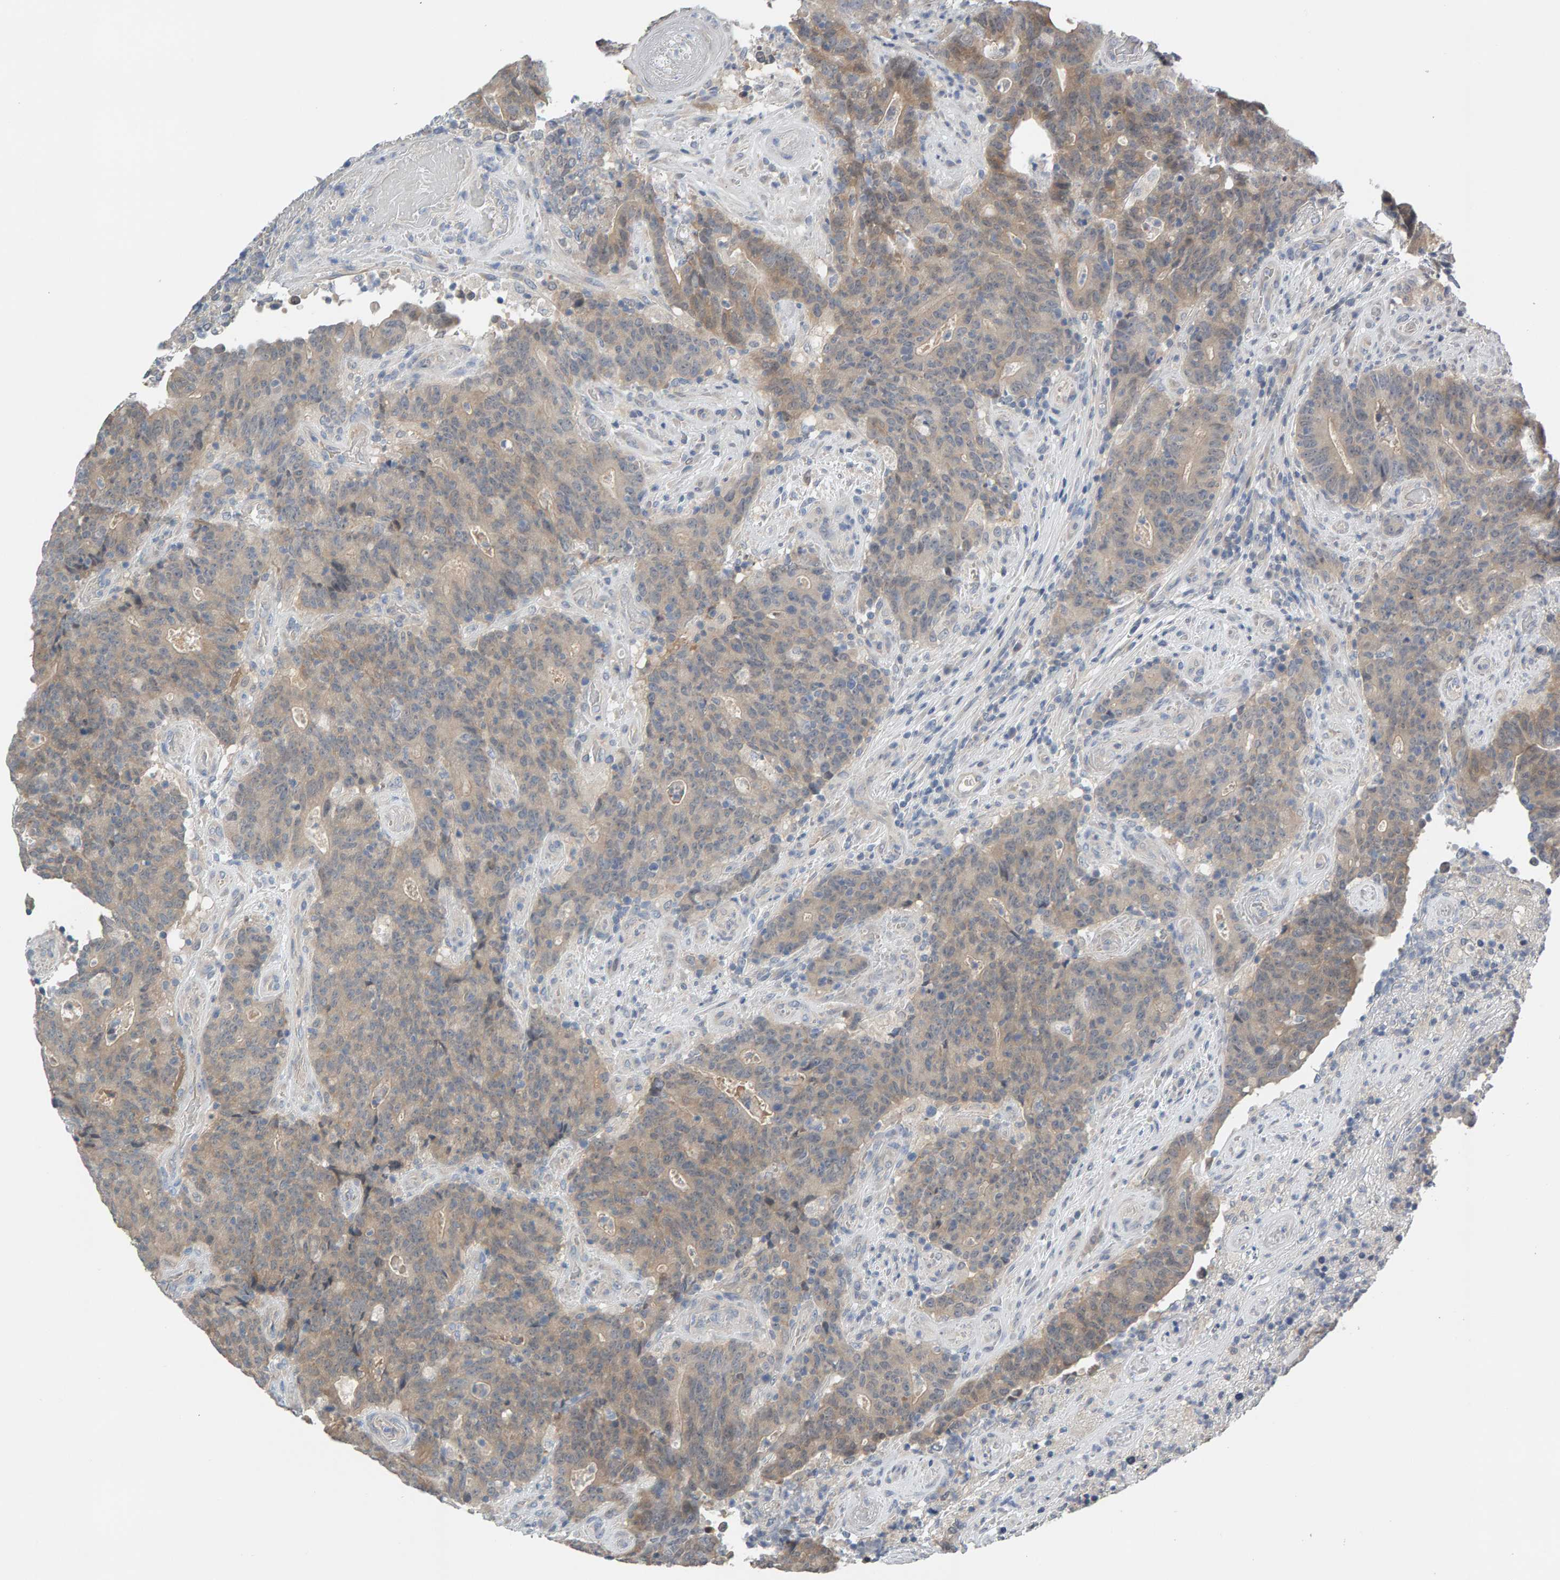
{"staining": {"intensity": "weak", "quantity": ">75%", "location": "cytoplasmic/membranous"}, "tissue": "colorectal cancer", "cell_type": "Tumor cells", "image_type": "cancer", "snomed": [{"axis": "morphology", "description": "Normal tissue, NOS"}, {"axis": "morphology", "description": "Adenocarcinoma, NOS"}, {"axis": "topography", "description": "Colon"}], "caption": "Immunohistochemistry of colorectal cancer (adenocarcinoma) exhibits low levels of weak cytoplasmic/membranous positivity in about >75% of tumor cells.", "gene": "GFUS", "patient": {"sex": "female", "age": 75}}